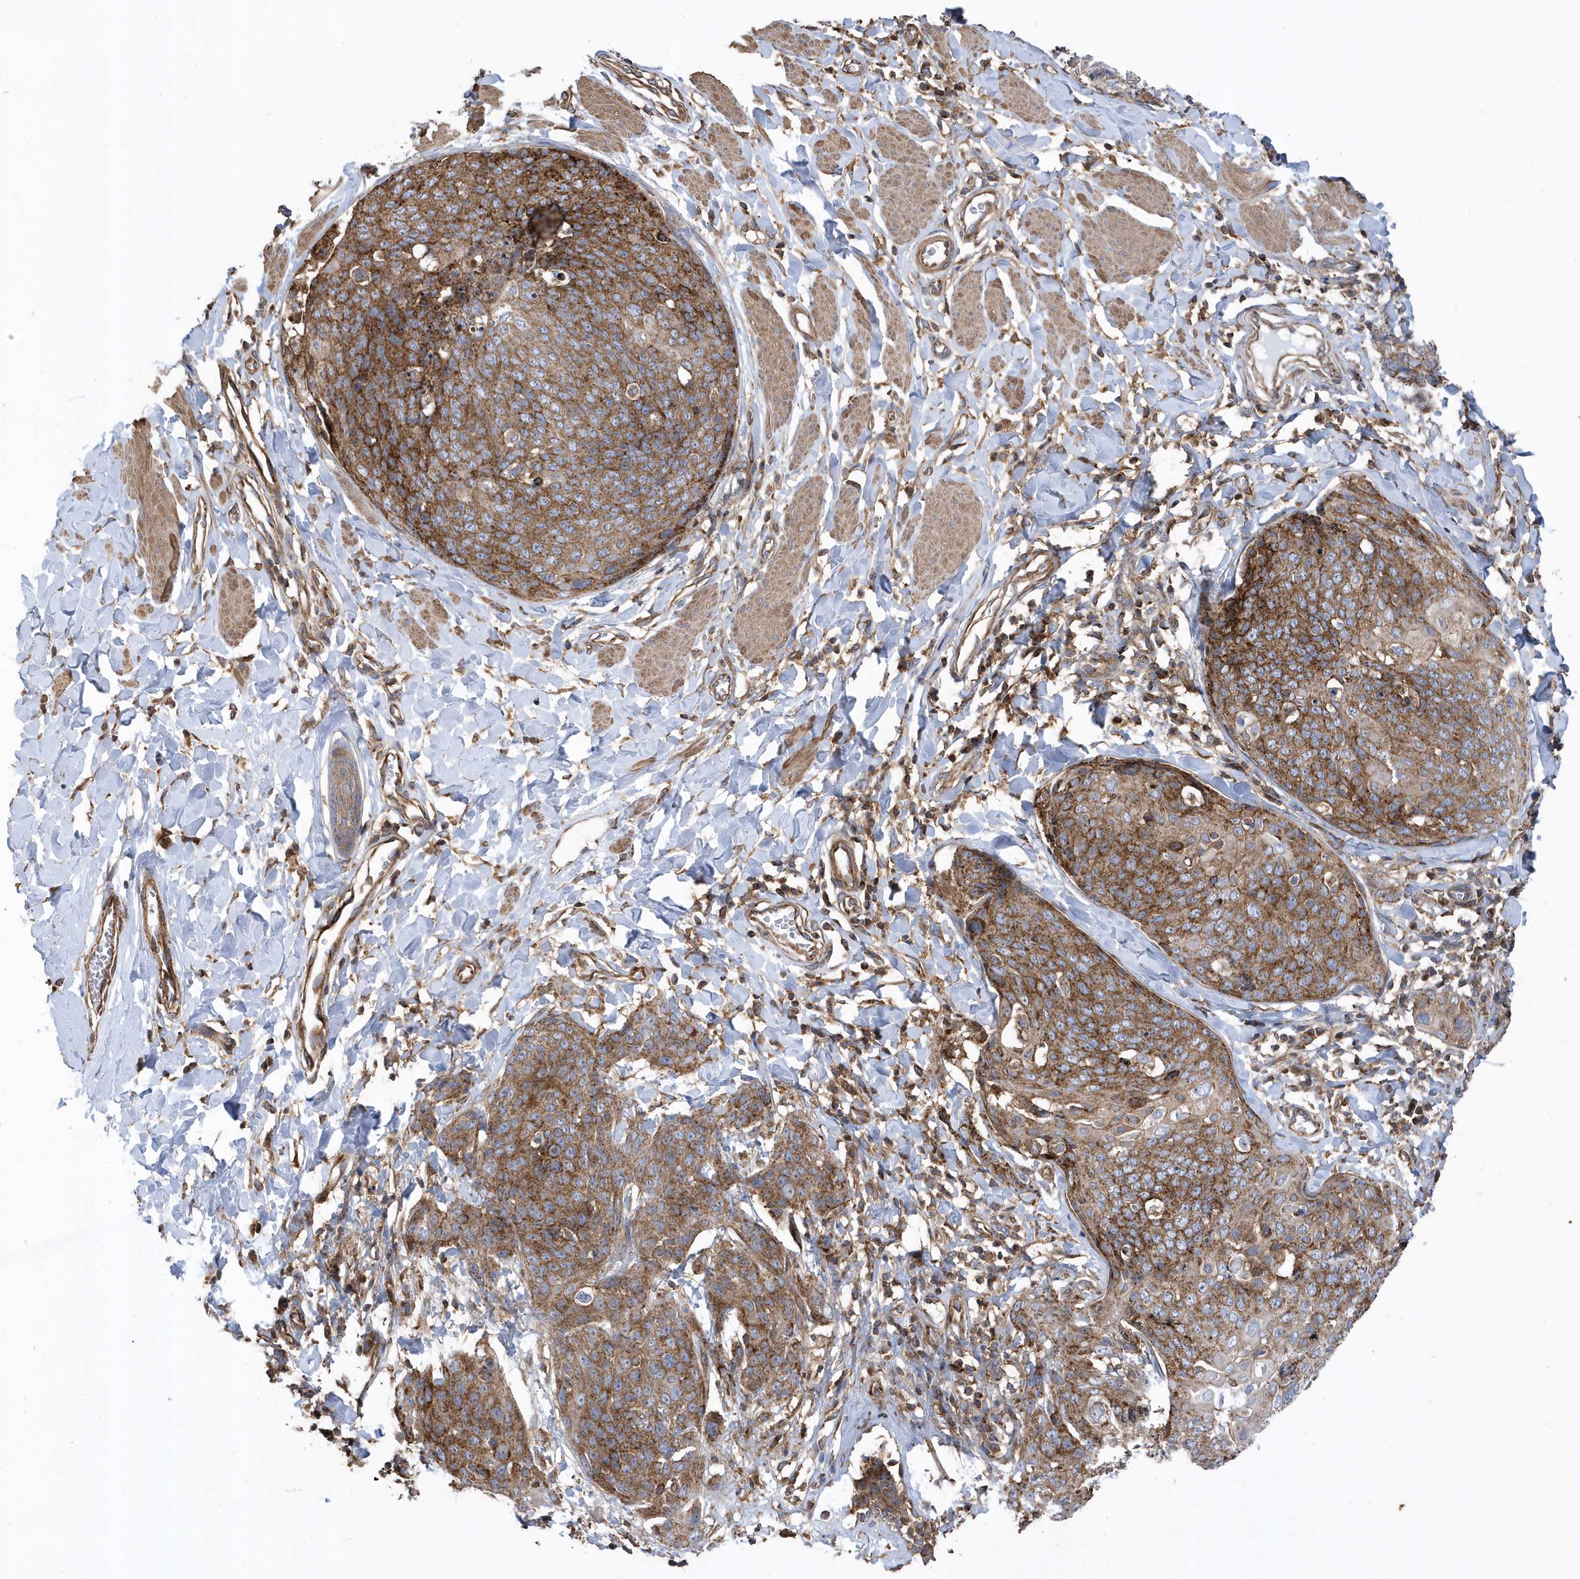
{"staining": {"intensity": "strong", "quantity": ">75%", "location": "cytoplasmic/membranous"}, "tissue": "skin cancer", "cell_type": "Tumor cells", "image_type": "cancer", "snomed": [{"axis": "morphology", "description": "Squamous cell carcinoma, NOS"}, {"axis": "topography", "description": "Skin"}, {"axis": "topography", "description": "Vulva"}], "caption": "IHC (DAB (3,3'-diaminobenzidine)) staining of human skin squamous cell carcinoma displays strong cytoplasmic/membranous protein staining in about >75% of tumor cells. (DAB IHC with brightfield microscopy, high magnification).", "gene": "TRAIP", "patient": {"sex": "female", "age": 85}}